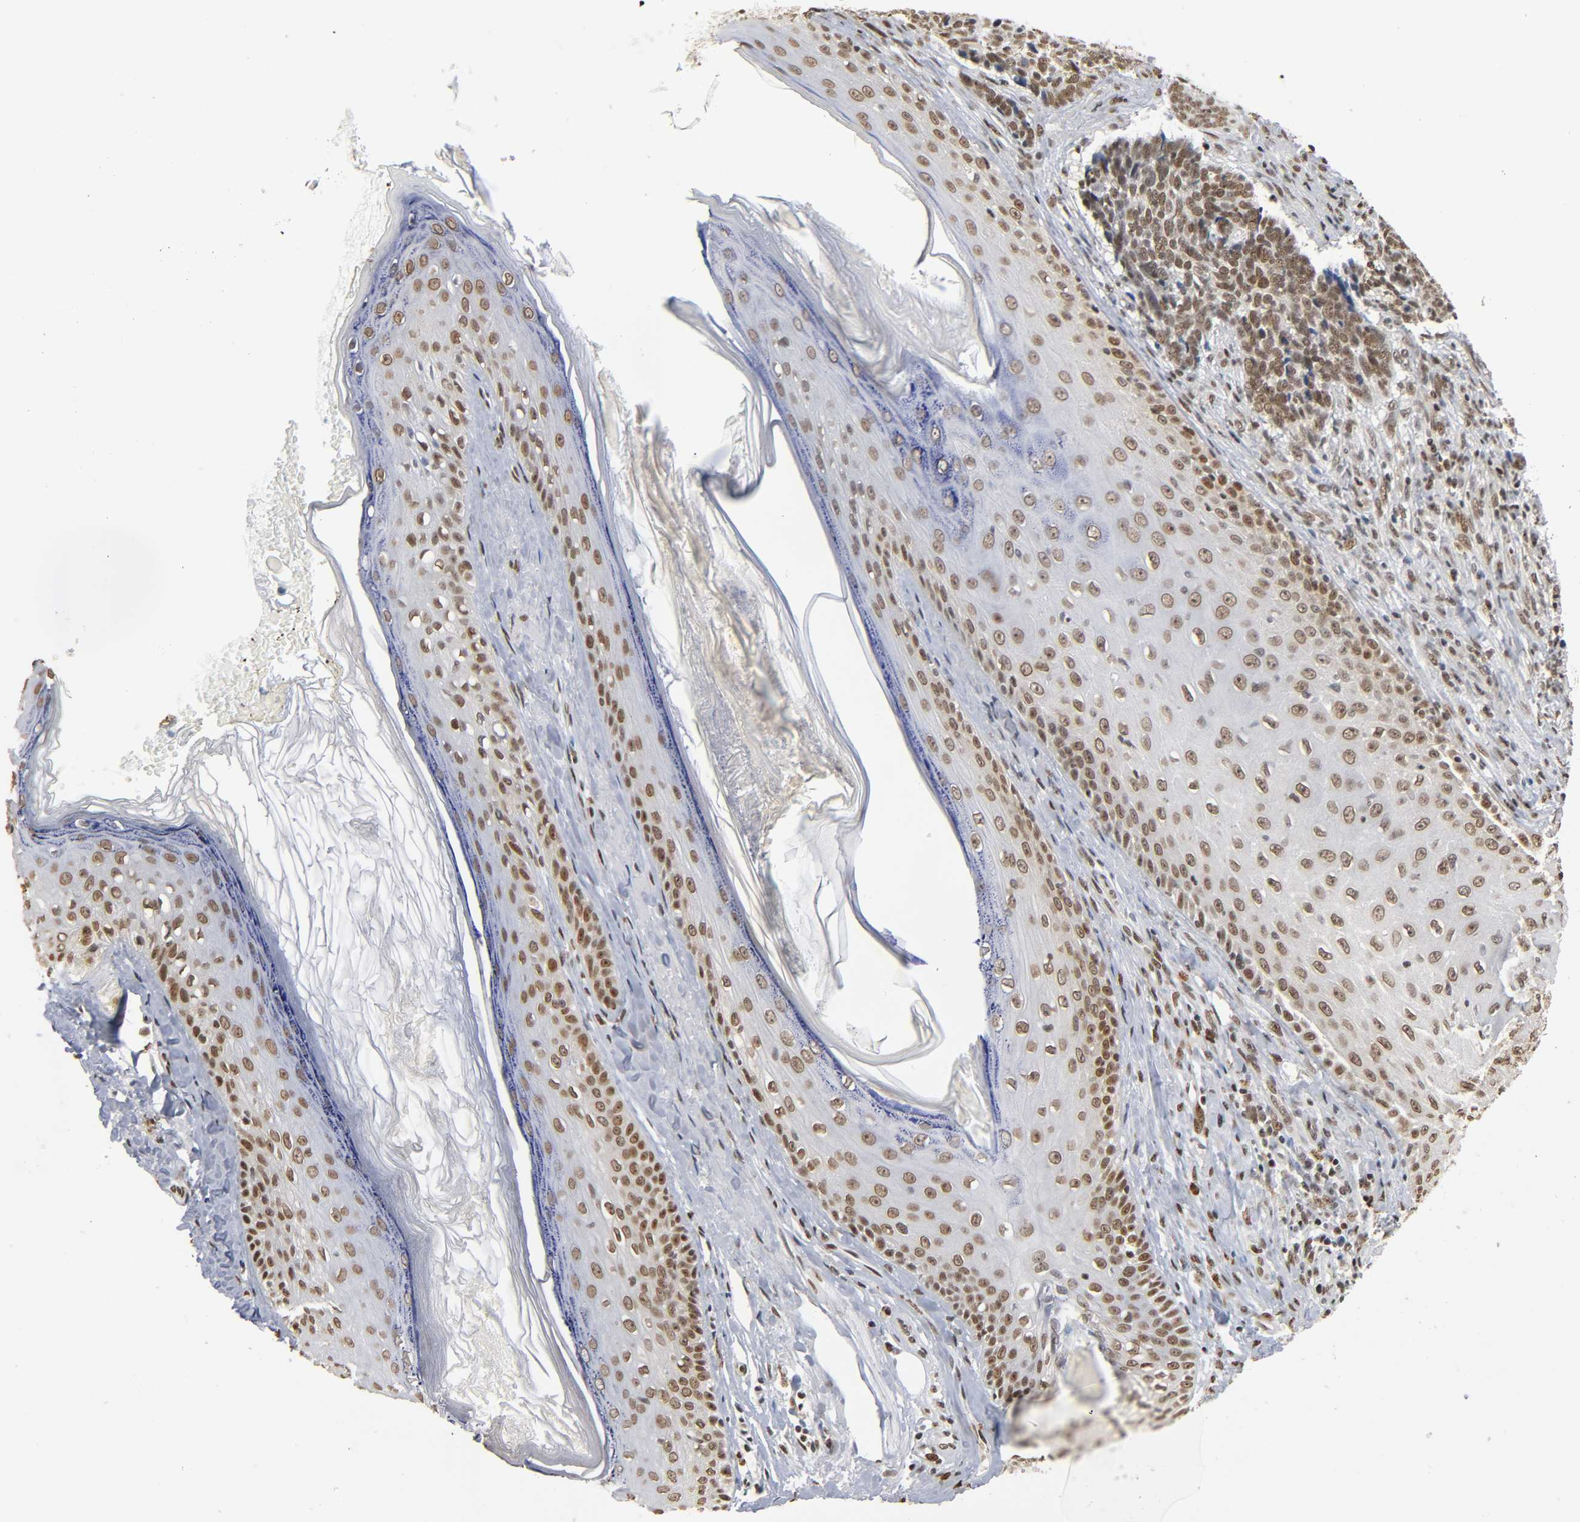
{"staining": {"intensity": "moderate", "quantity": ">75%", "location": "nuclear"}, "tissue": "skin cancer", "cell_type": "Tumor cells", "image_type": "cancer", "snomed": [{"axis": "morphology", "description": "Basal cell carcinoma"}, {"axis": "topography", "description": "Skin"}], "caption": "This is a micrograph of IHC staining of skin cancer, which shows moderate expression in the nuclear of tumor cells.", "gene": "SUMO1", "patient": {"sex": "male", "age": 84}}